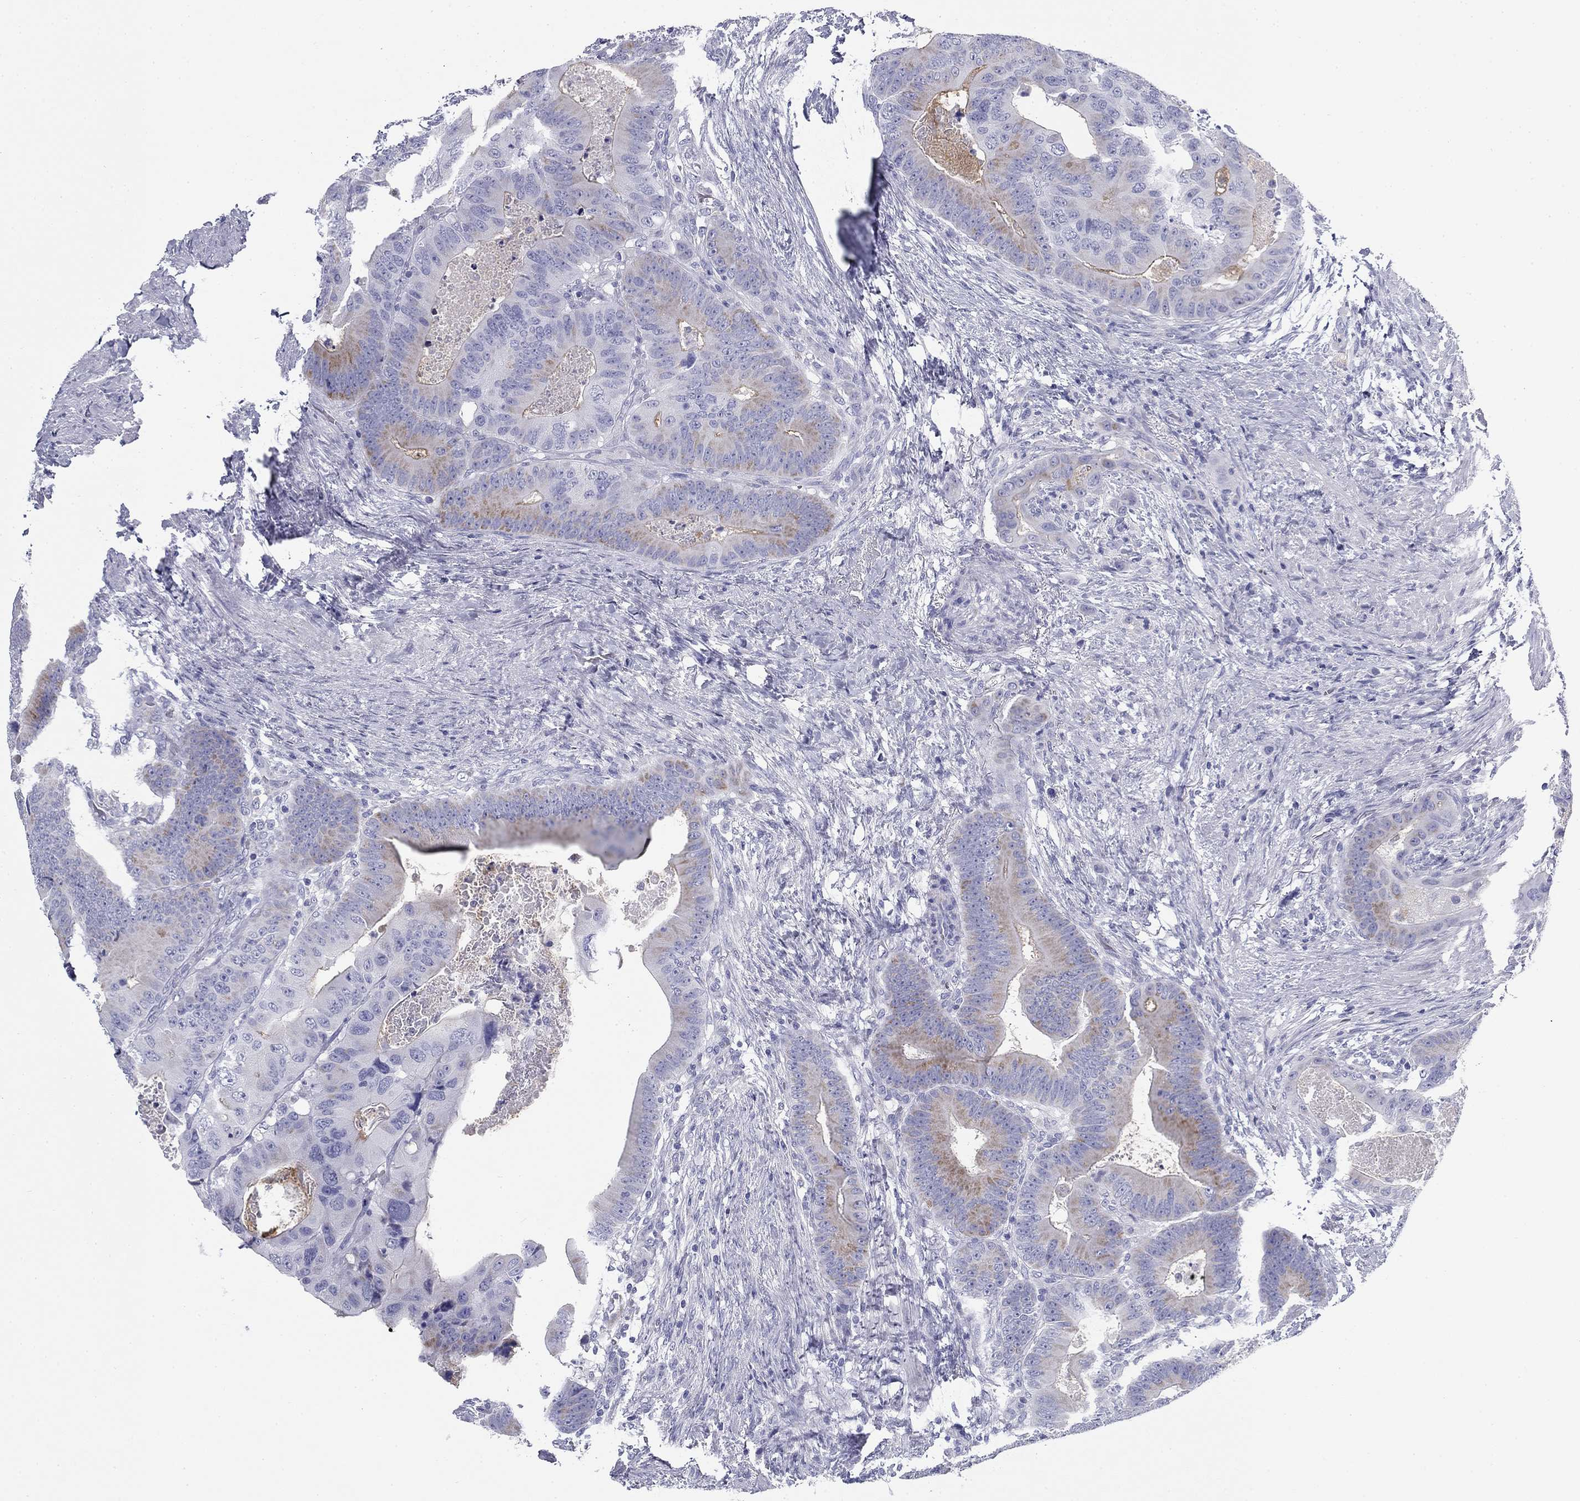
{"staining": {"intensity": "weak", "quantity": "<25%", "location": "cytoplasmic/membranous"}, "tissue": "colorectal cancer", "cell_type": "Tumor cells", "image_type": "cancer", "snomed": [{"axis": "morphology", "description": "Adenocarcinoma, NOS"}, {"axis": "topography", "description": "Rectum"}], "caption": "Immunohistochemical staining of human colorectal cancer (adenocarcinoma) displays no significant expression in tumor cells. Nuclei are stained in blue.", "gene": "ZP2", "patient": {"sex": "male", "age": 64}}